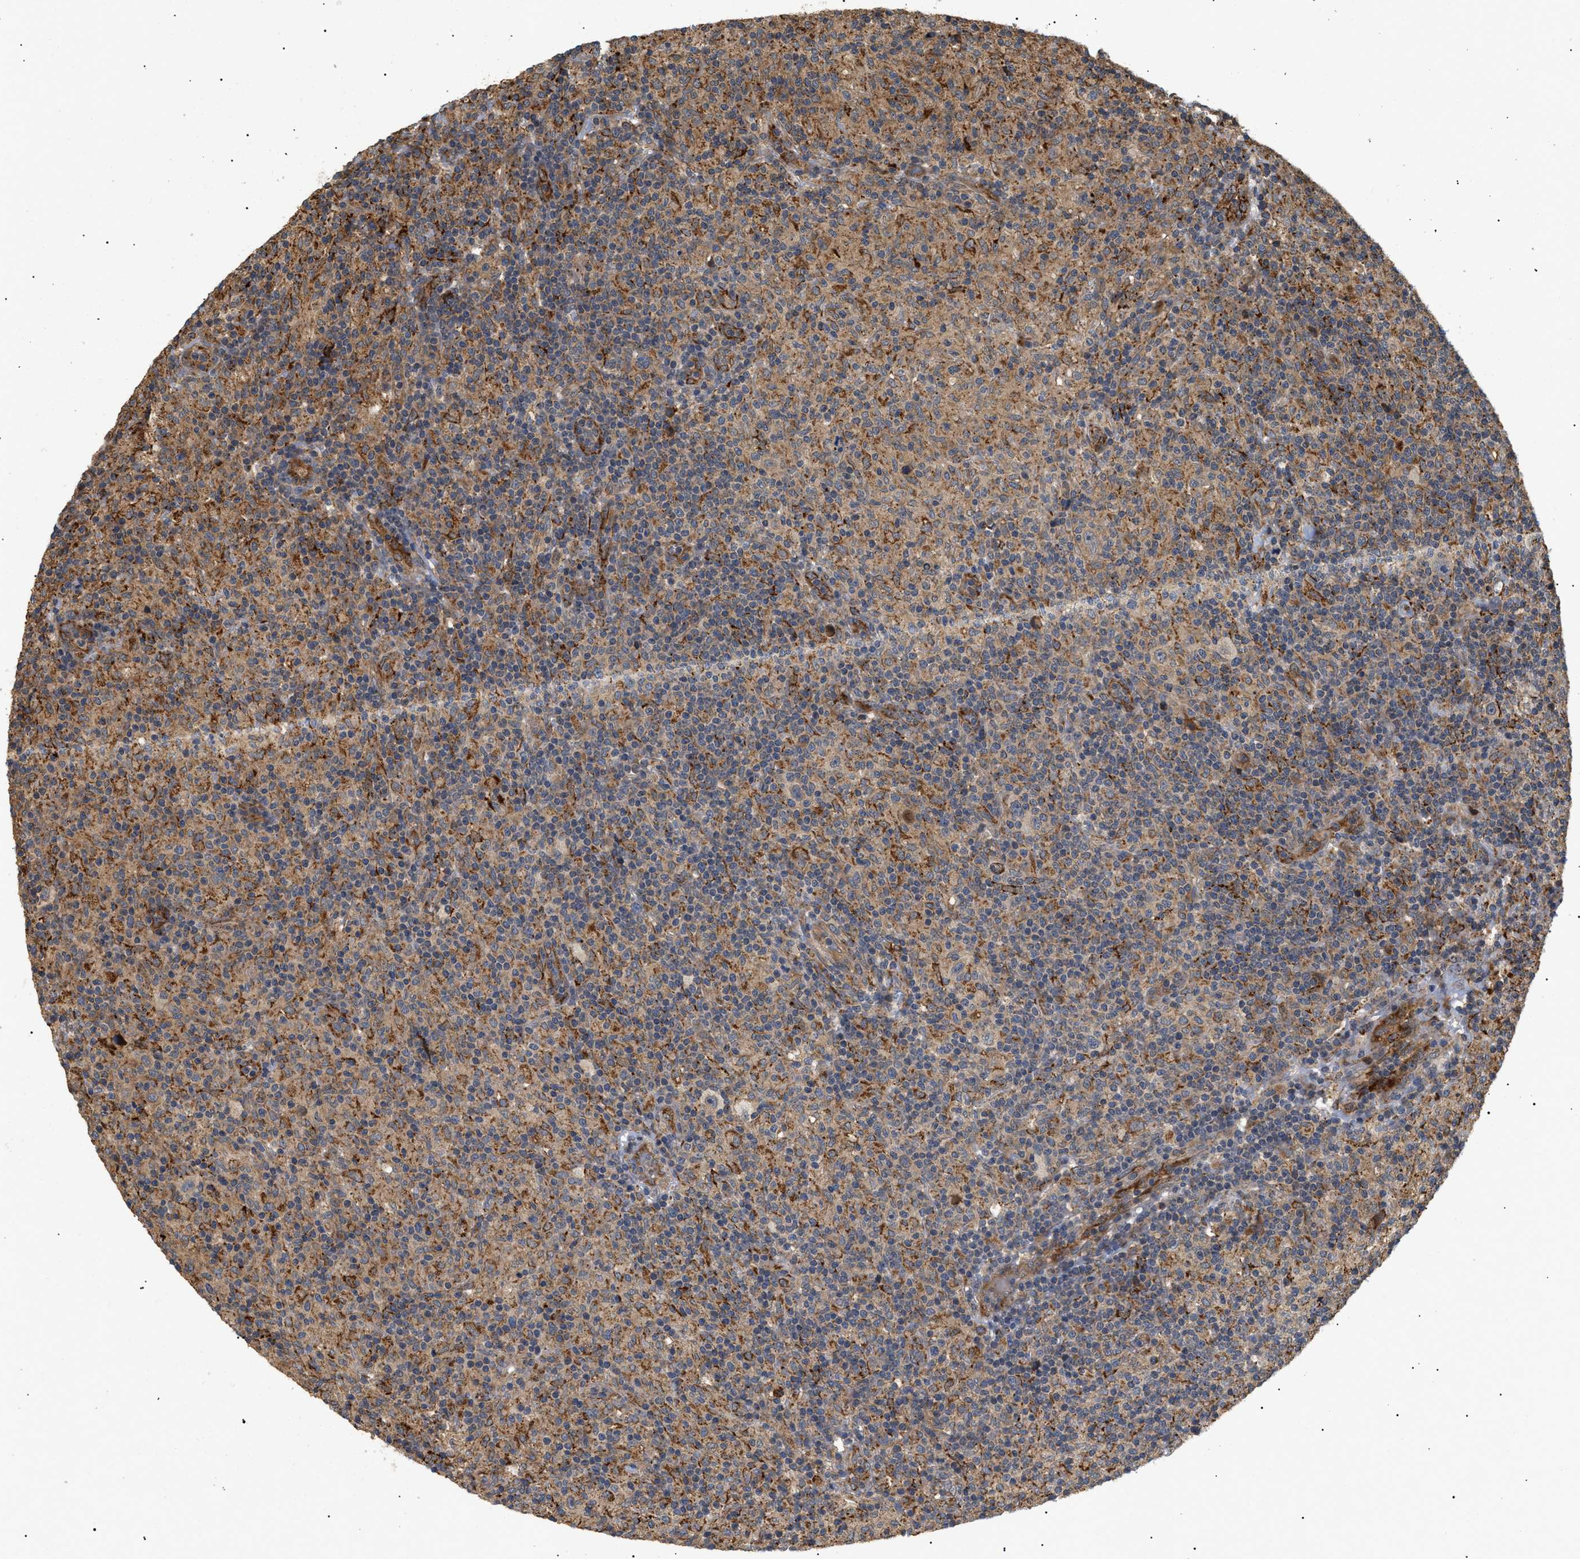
{"staining": {"intensity": "moderate", "quantity": ">75%", "location": "cytoplasmic/membranous"}, "tissue": "lymphoma", "cell_type": "Tumor cells", "image_type": "cancer", "snomed": [{"axis": "morphology", "description": "Hodgkin's disease, NOS"}, {"axis": "topography", "description": "Lymph node"}], "caption": "Protein analysis of lymphoma tissue shows moderate cytoplasmic/membranous expression in about >75% of tumor cells.", "gene": "ASTL", "patient": {"sex": "male", "age": 70}}